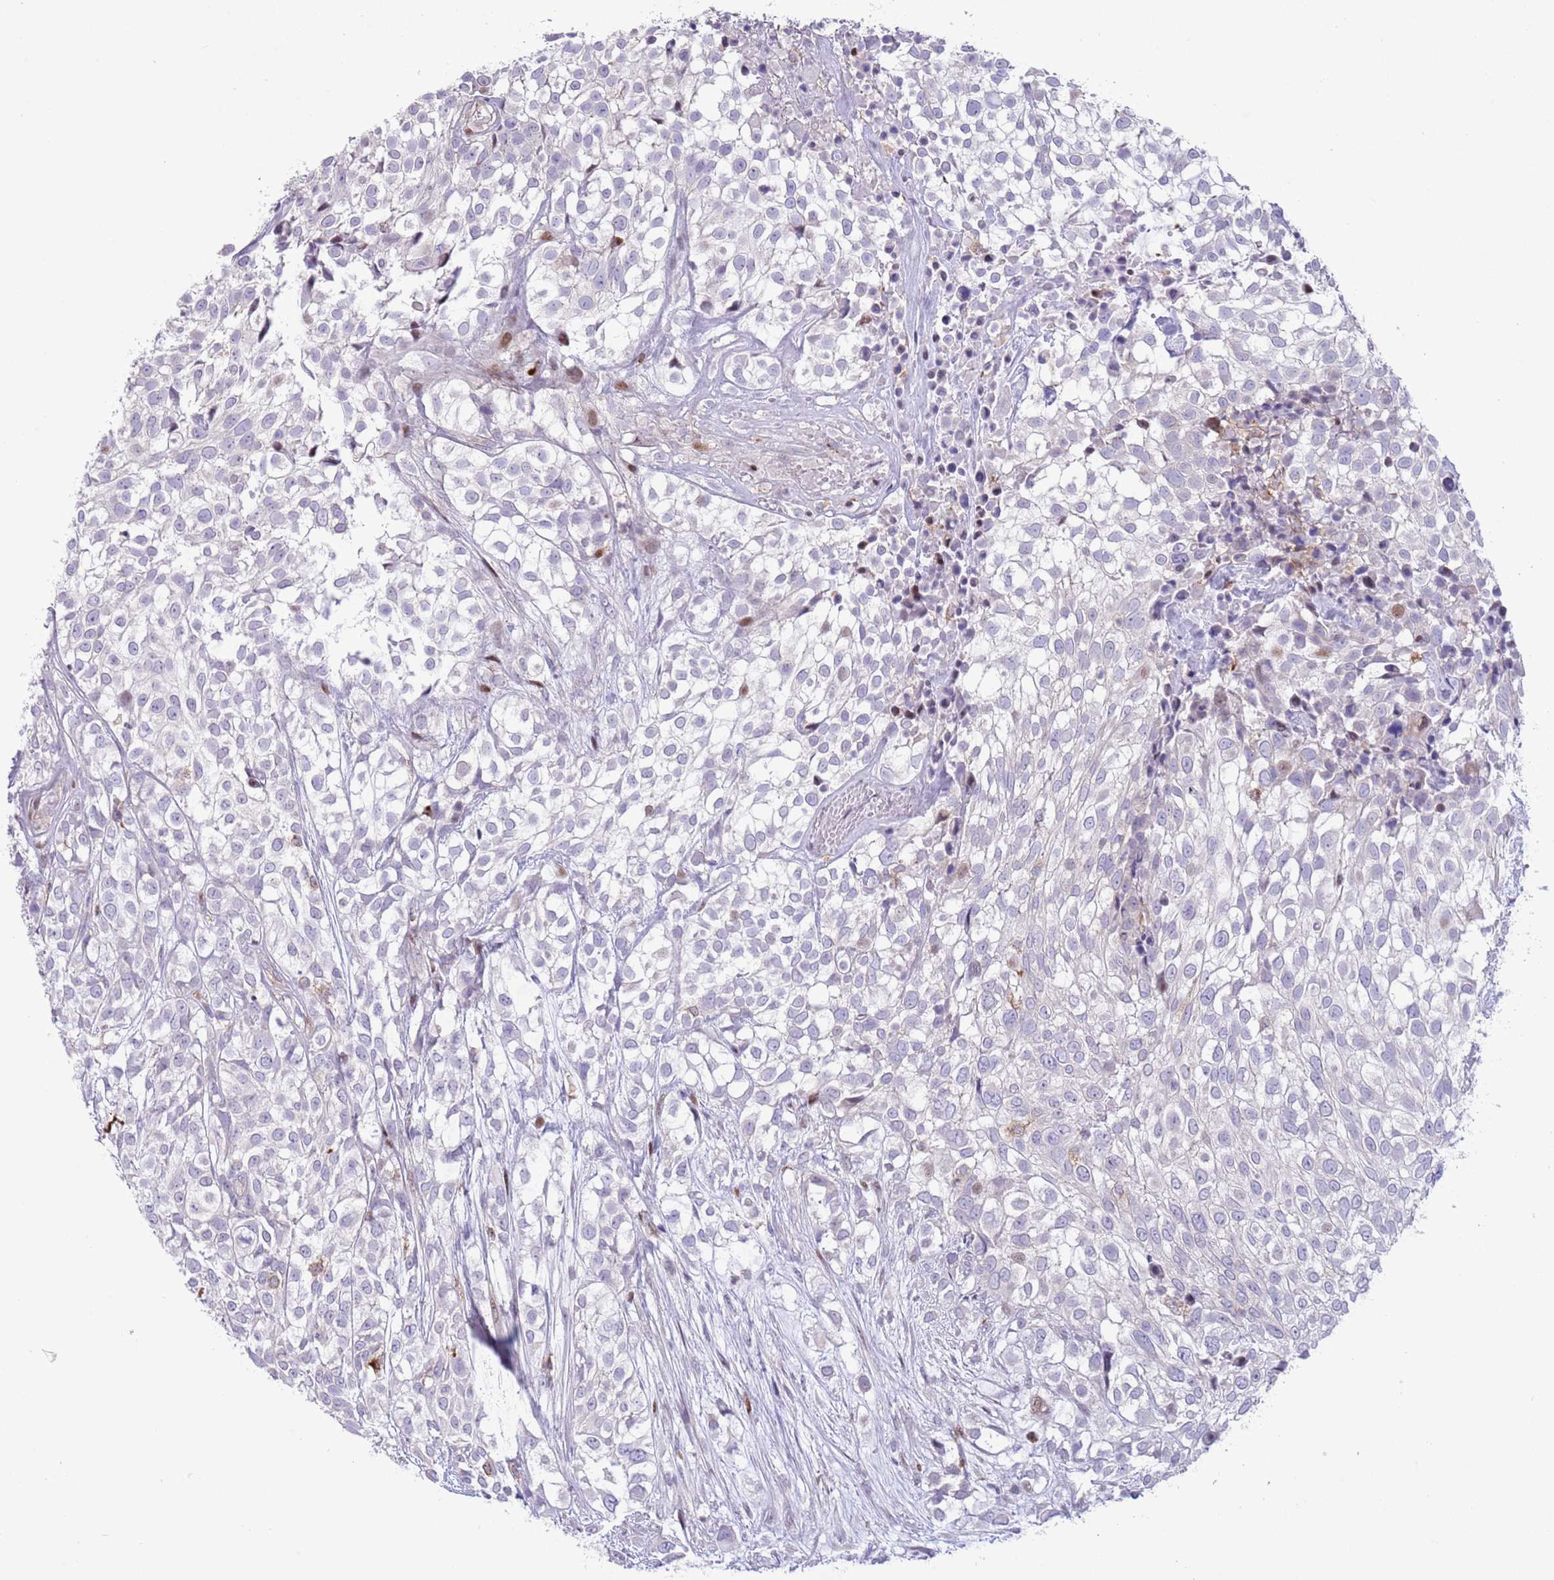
{"staining": {"intensity": "negative", "quantity": "none", "location": "none"}, "tissue": "urothelial cancer", "cell_type": "Tumor cells", "image_type": "cancer", "snomed": [{"axis": "morphology", "description": "Urothelial carcinoma, High grade"}, {"axis": "topography", "description": "Urinary bladder"}], "caption": "Immunohistochemistry (IHC) of human urothelial carcinoma (high-grade) shows no positivity in tumor cells. (DAB (3,3'-diaminobenzidine) immunohistochemistry (IHC), high magnification).", "gene": "ANO8", "patient": {"sex": "male", "age": 56}}